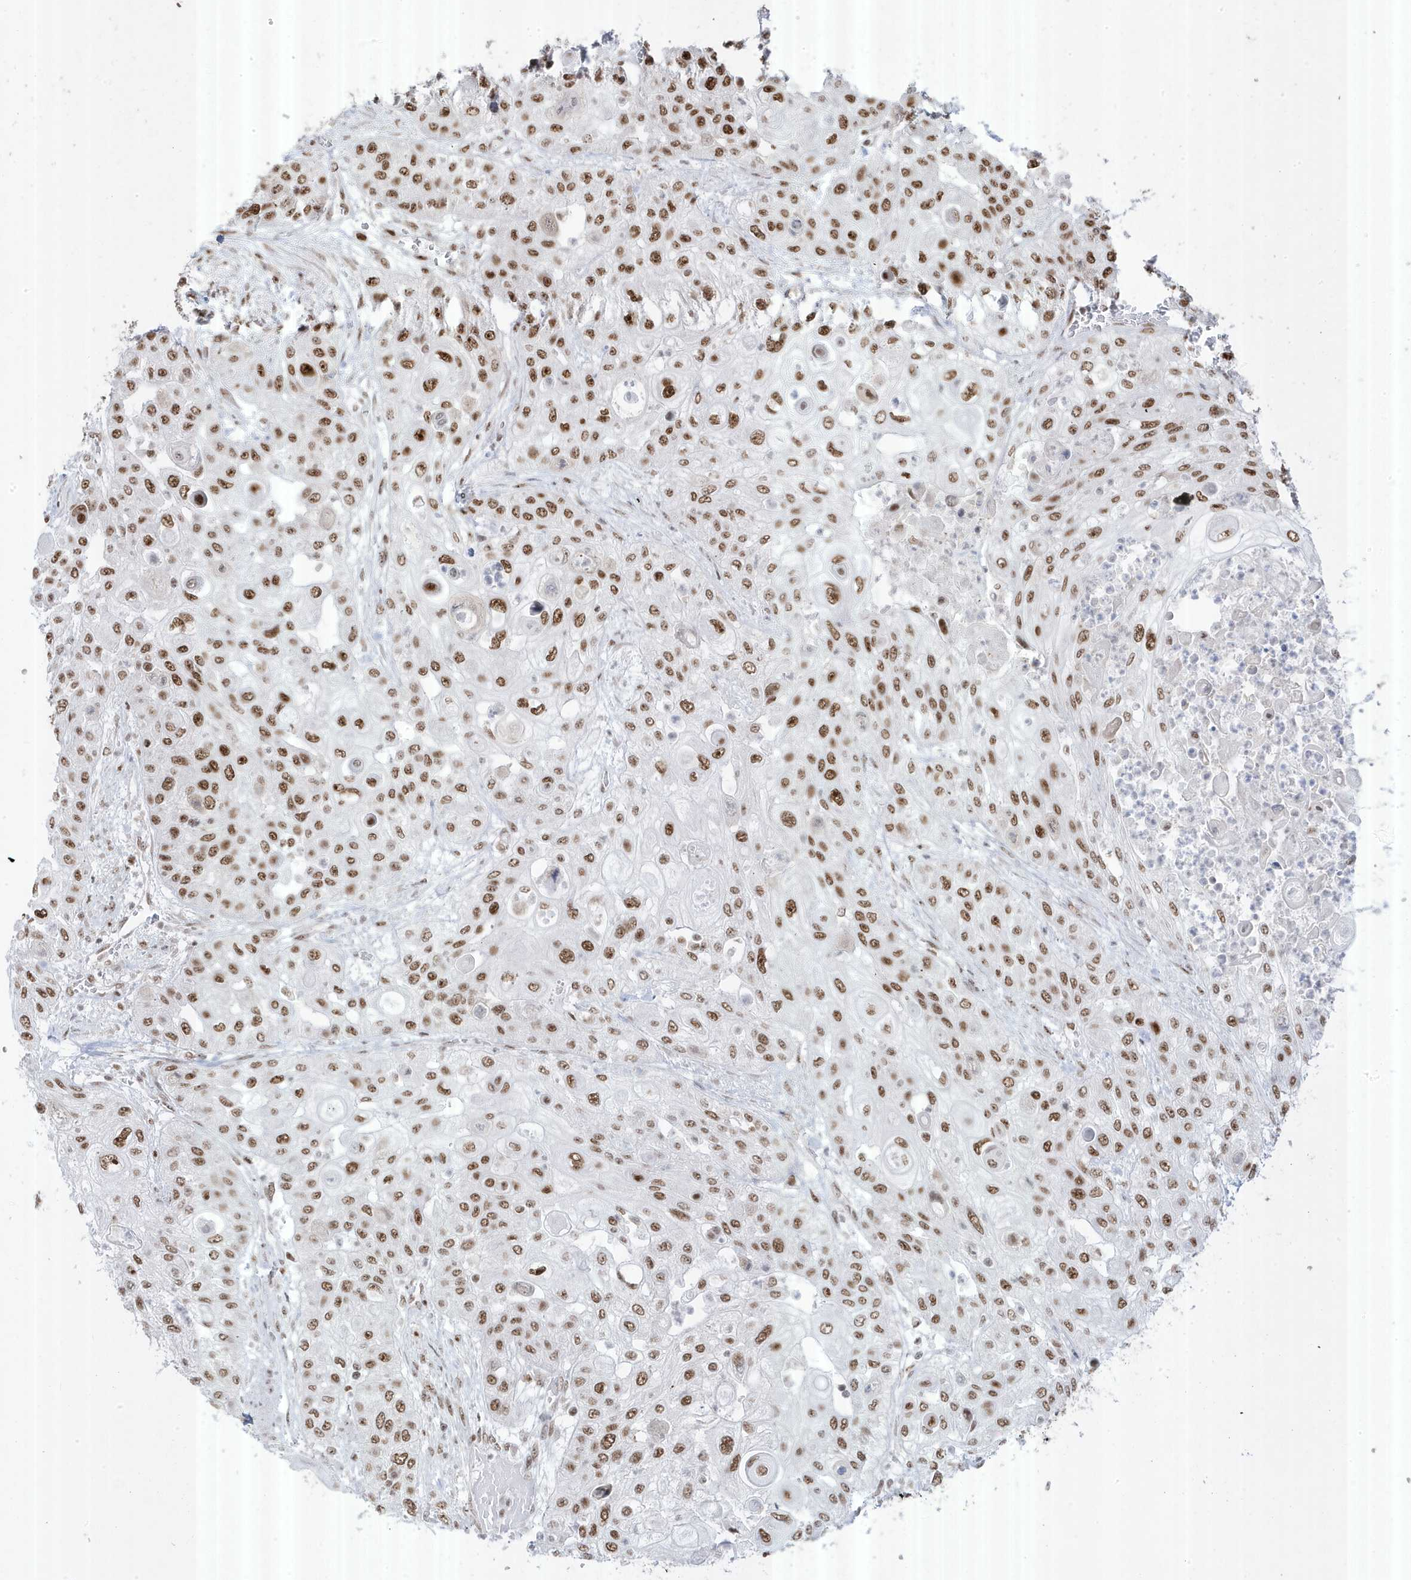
{"staining": {"intensity": "moderate", "quantity": ">75%", "location": "nuclear"}, "tissue": "urothelial cancer", "cell_type": "Tumor cells", "image_type": "cancer", "snomed": [{"axis": "morphology", "description": "Urothelial carcinoma, High grade"}, {"axis": "topography", "description": "Urinary bladder"}], "caption": "Protein expression analysis of human high-grade urothelial carcinoma reveals moderate nuclear staining in about >75% of tumor cells.", "gene": "MTREX", "patient": {"sex": "female", "age": 79}}